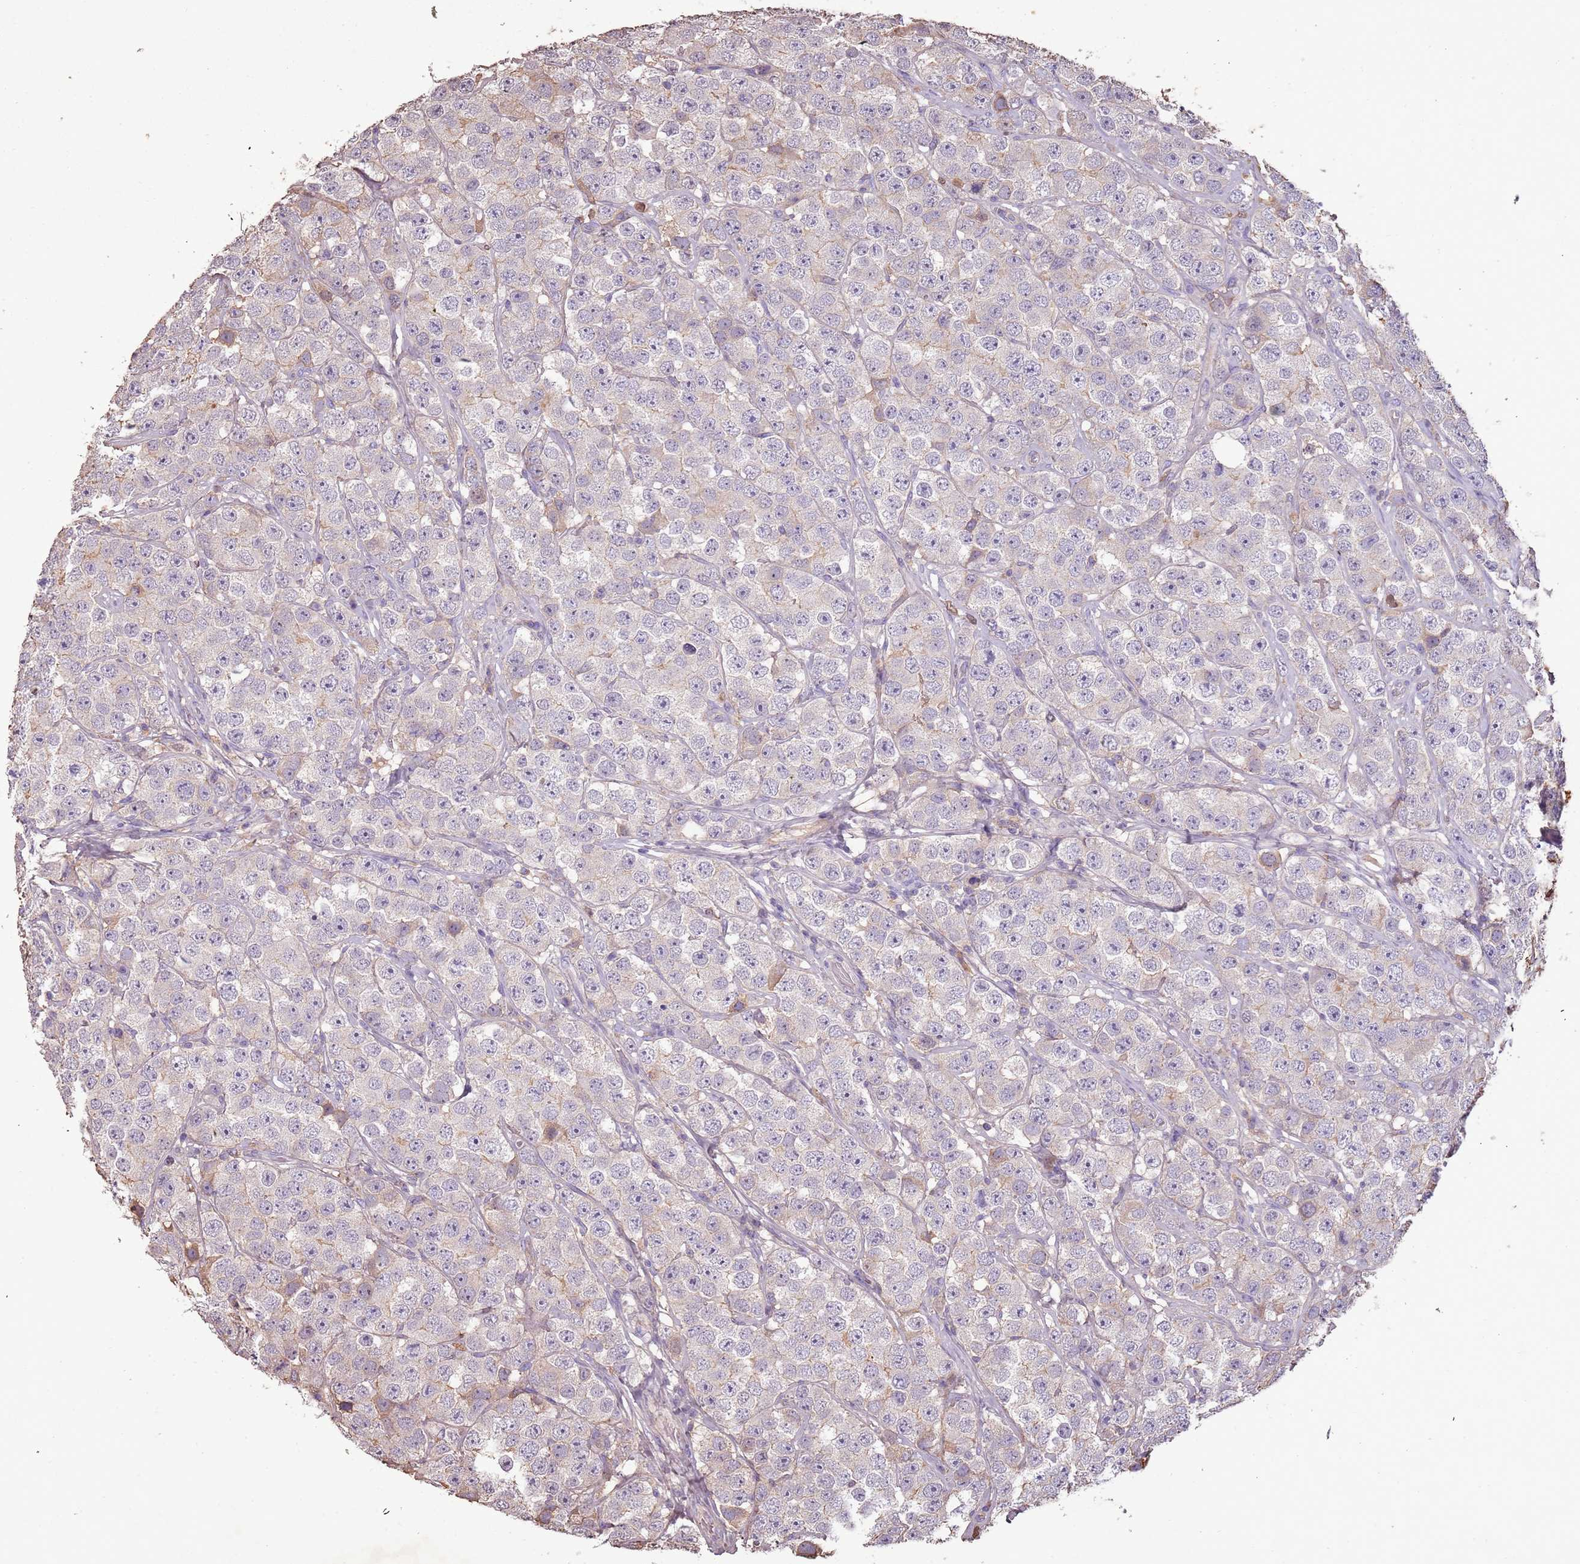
{"staining": {"intensity": "negative", "quantity": "none", "location": "none"}, "tissue": "testis cancer", "cell_type": "Tumor cells", "image_type": "cancer", "snomed": [{"axis": "morphology", "description": "Seminoma, NOS"}, {"axis": "topography", "description": "Testis"}], "caption": "An immunohistochemistry (IHC) micrograph of testis cancer is shown. There is no staining in tumor cells of testis cancer.", "gene": "FECH", "patient": {"sex": "male", "age": 28}}